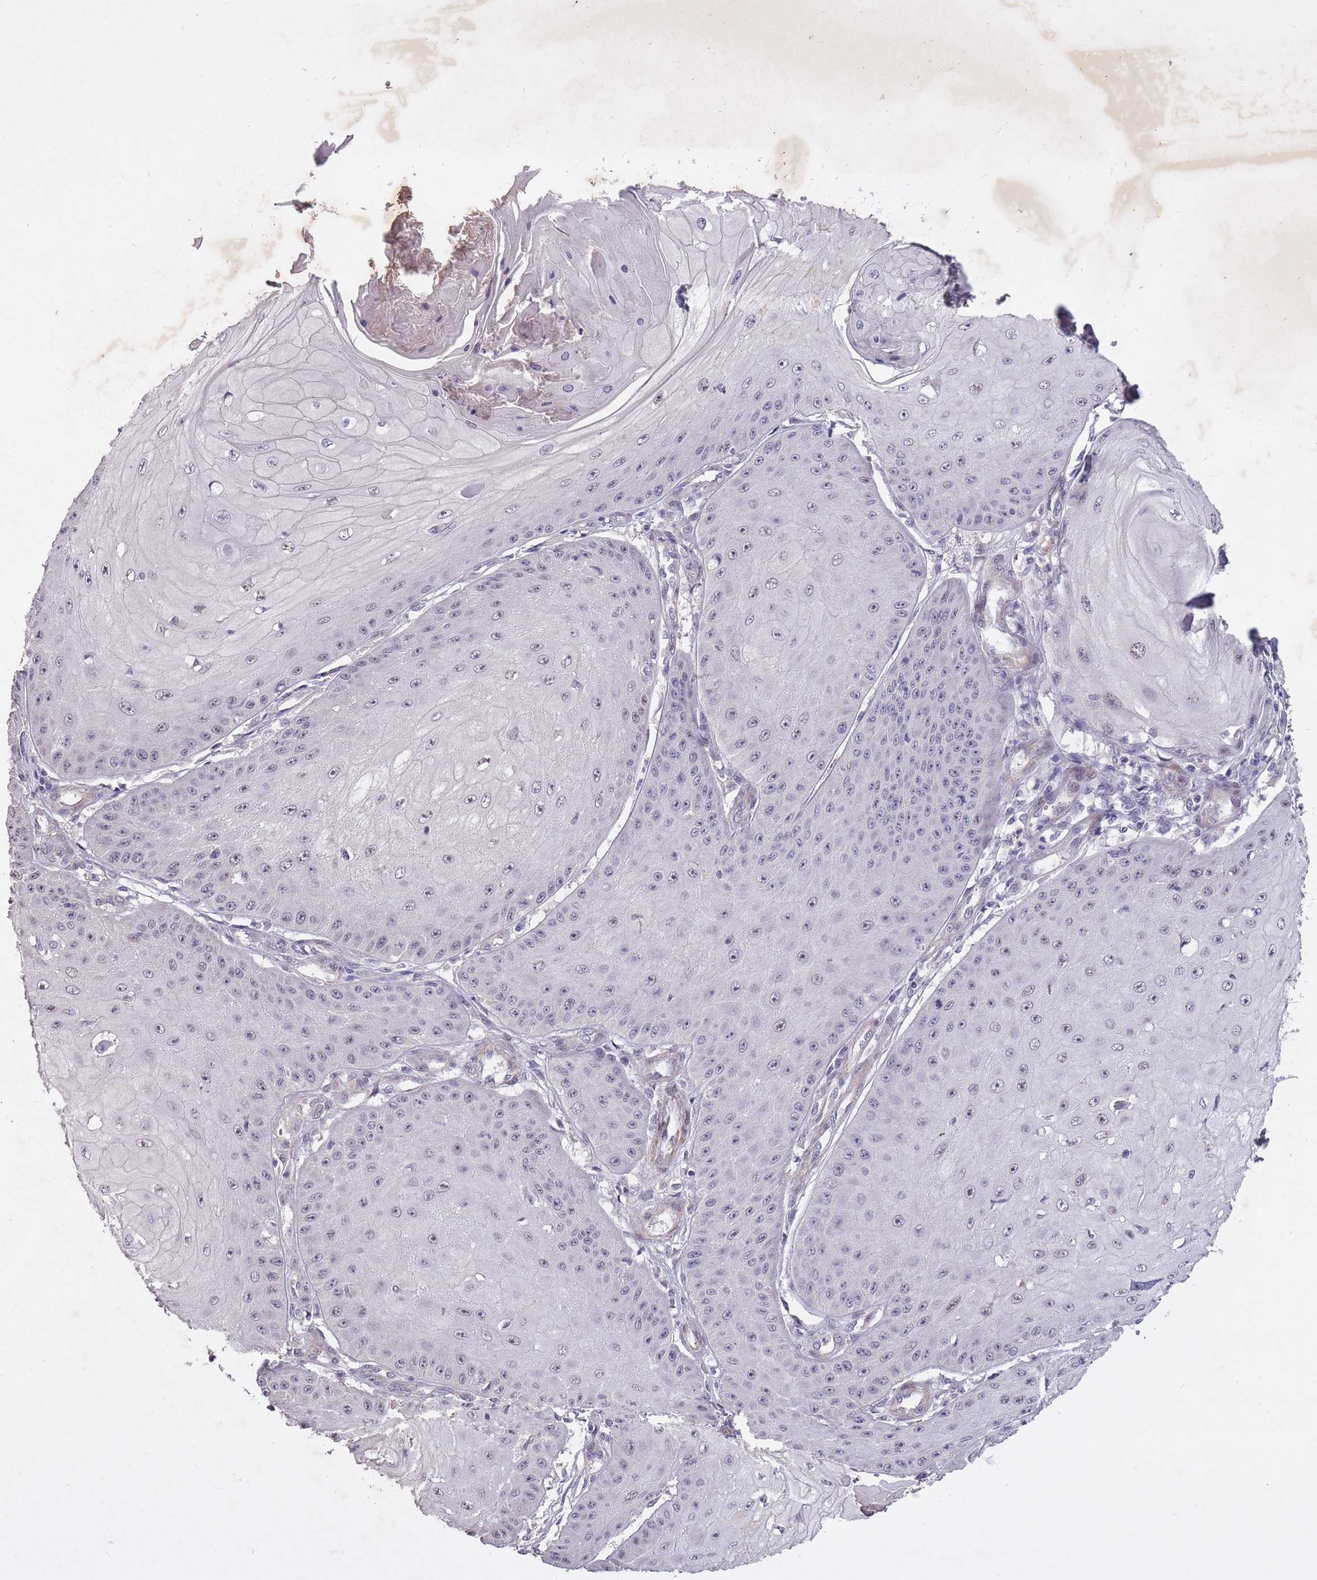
{"staining": {"intensity": "negative", "quantity": "none", "location": "none"}, "tissue": "skin cancer", "cell_type": "Tumor cells", "image_type": "cancer", "snomed": [{"axis": "morphology", "description": "Squamous cell carcinoma, NOS"}, {"axis": "topography", "description": "Skin"}], "caption": "DAB (3,3'-diaminobenzidine) immunohistochemical staining of human skin cancer demonstrates no significant positivity in tumor cells. (Stains: DAB IHC with hematoxylin counter stain, Microscopy: brightfield microscopy at high magnification).", "gene": "CBX6", "patient": {"sex": "male", "age": 70}}